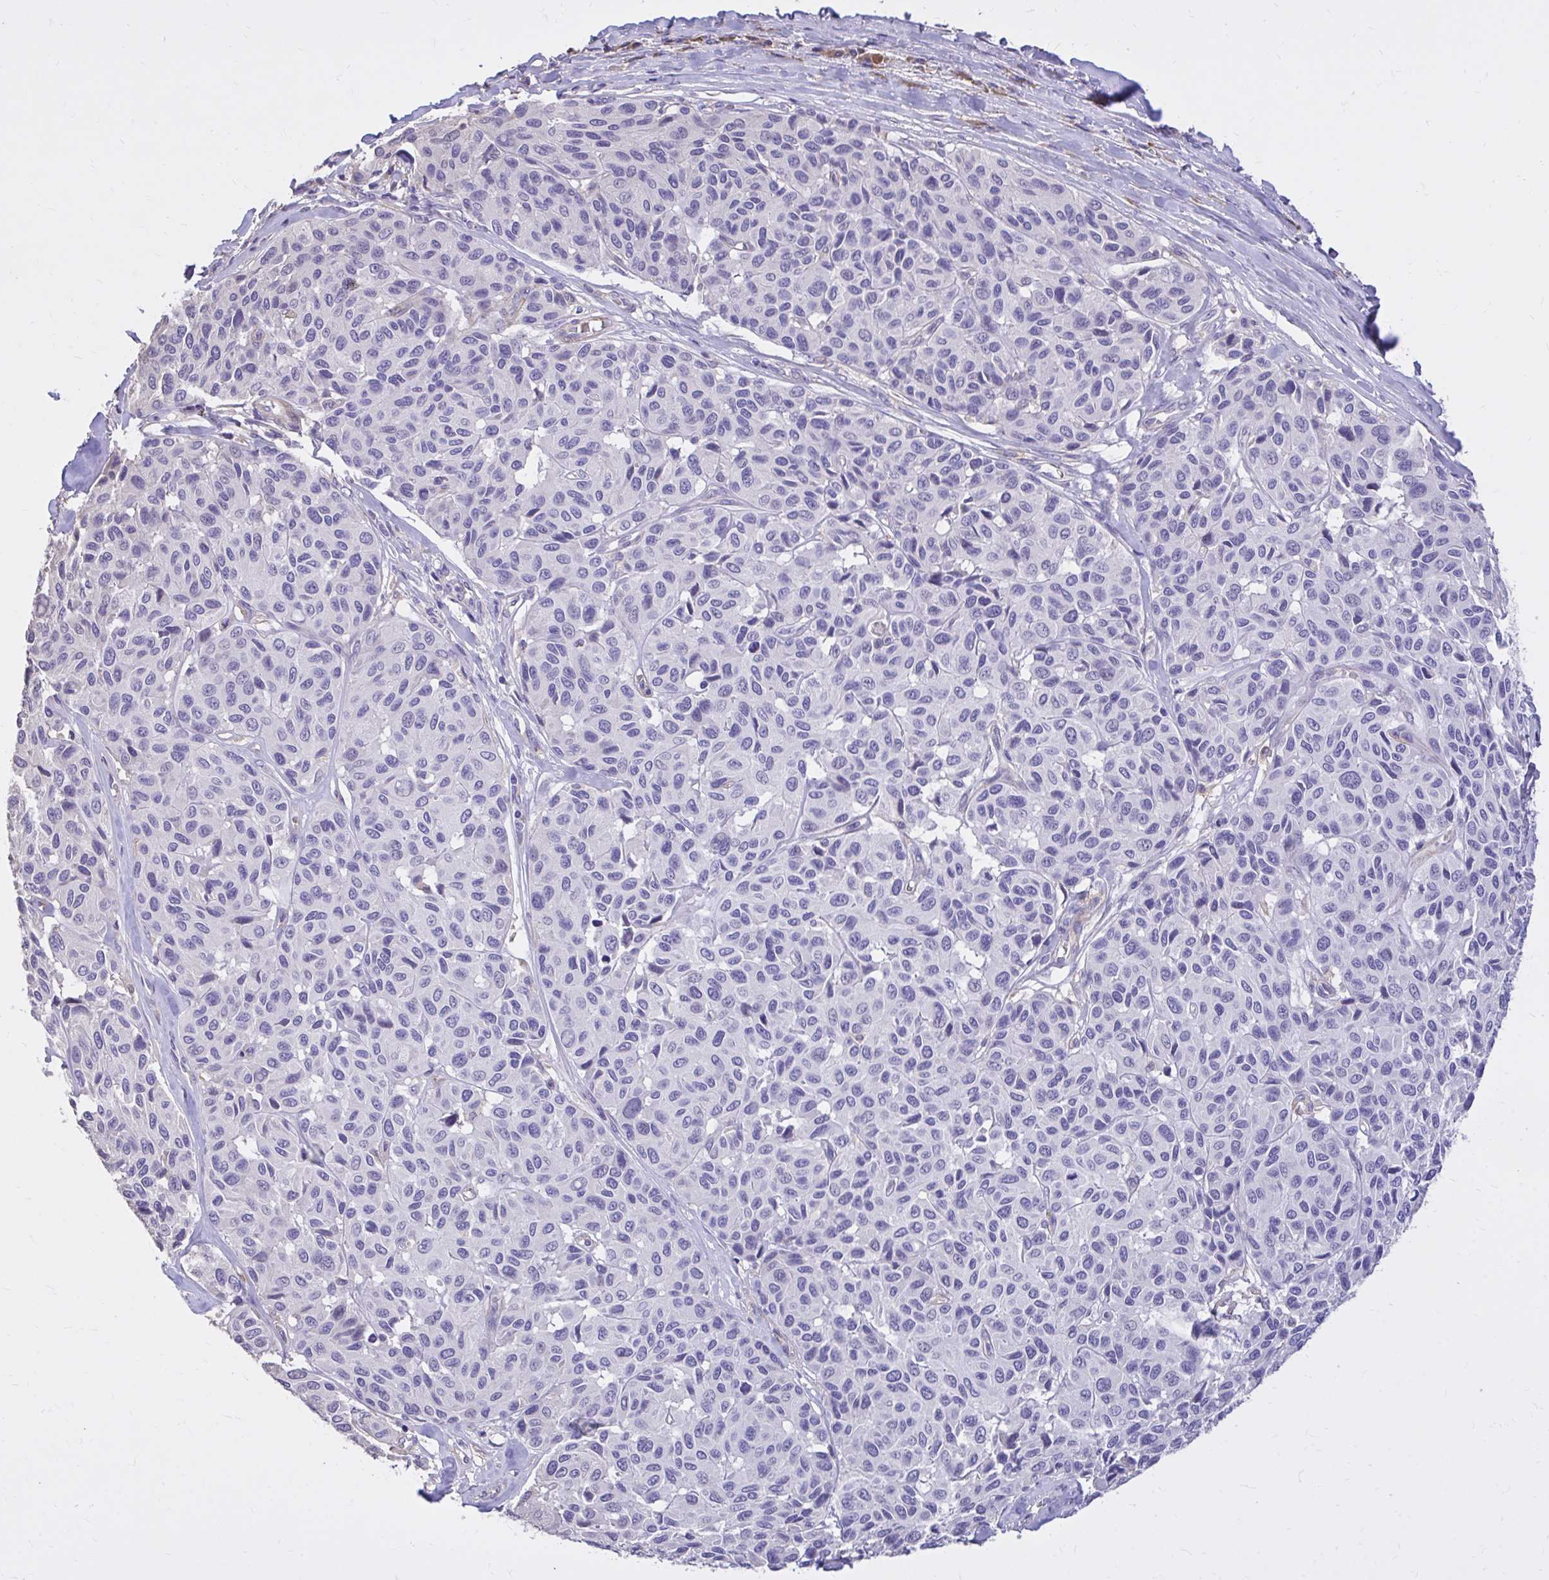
{"staining": {"intensity": "negative", "quantity": "none", "location": "none"}, "tissue": "melanoma", "cell_type": "Tumor cells", "image_type": "cancer", "snomed": [{"axis": "morphology", "description": "Malignant melanoma, NOS"}, {"axis": "topography", "description": "Skin"}], "caption": "This is an IHC histopathology image of melanoma. There is no staining in tumor cells.", "gene": "EPB41L1", "patient": {"sex": "female", "age": 66}}